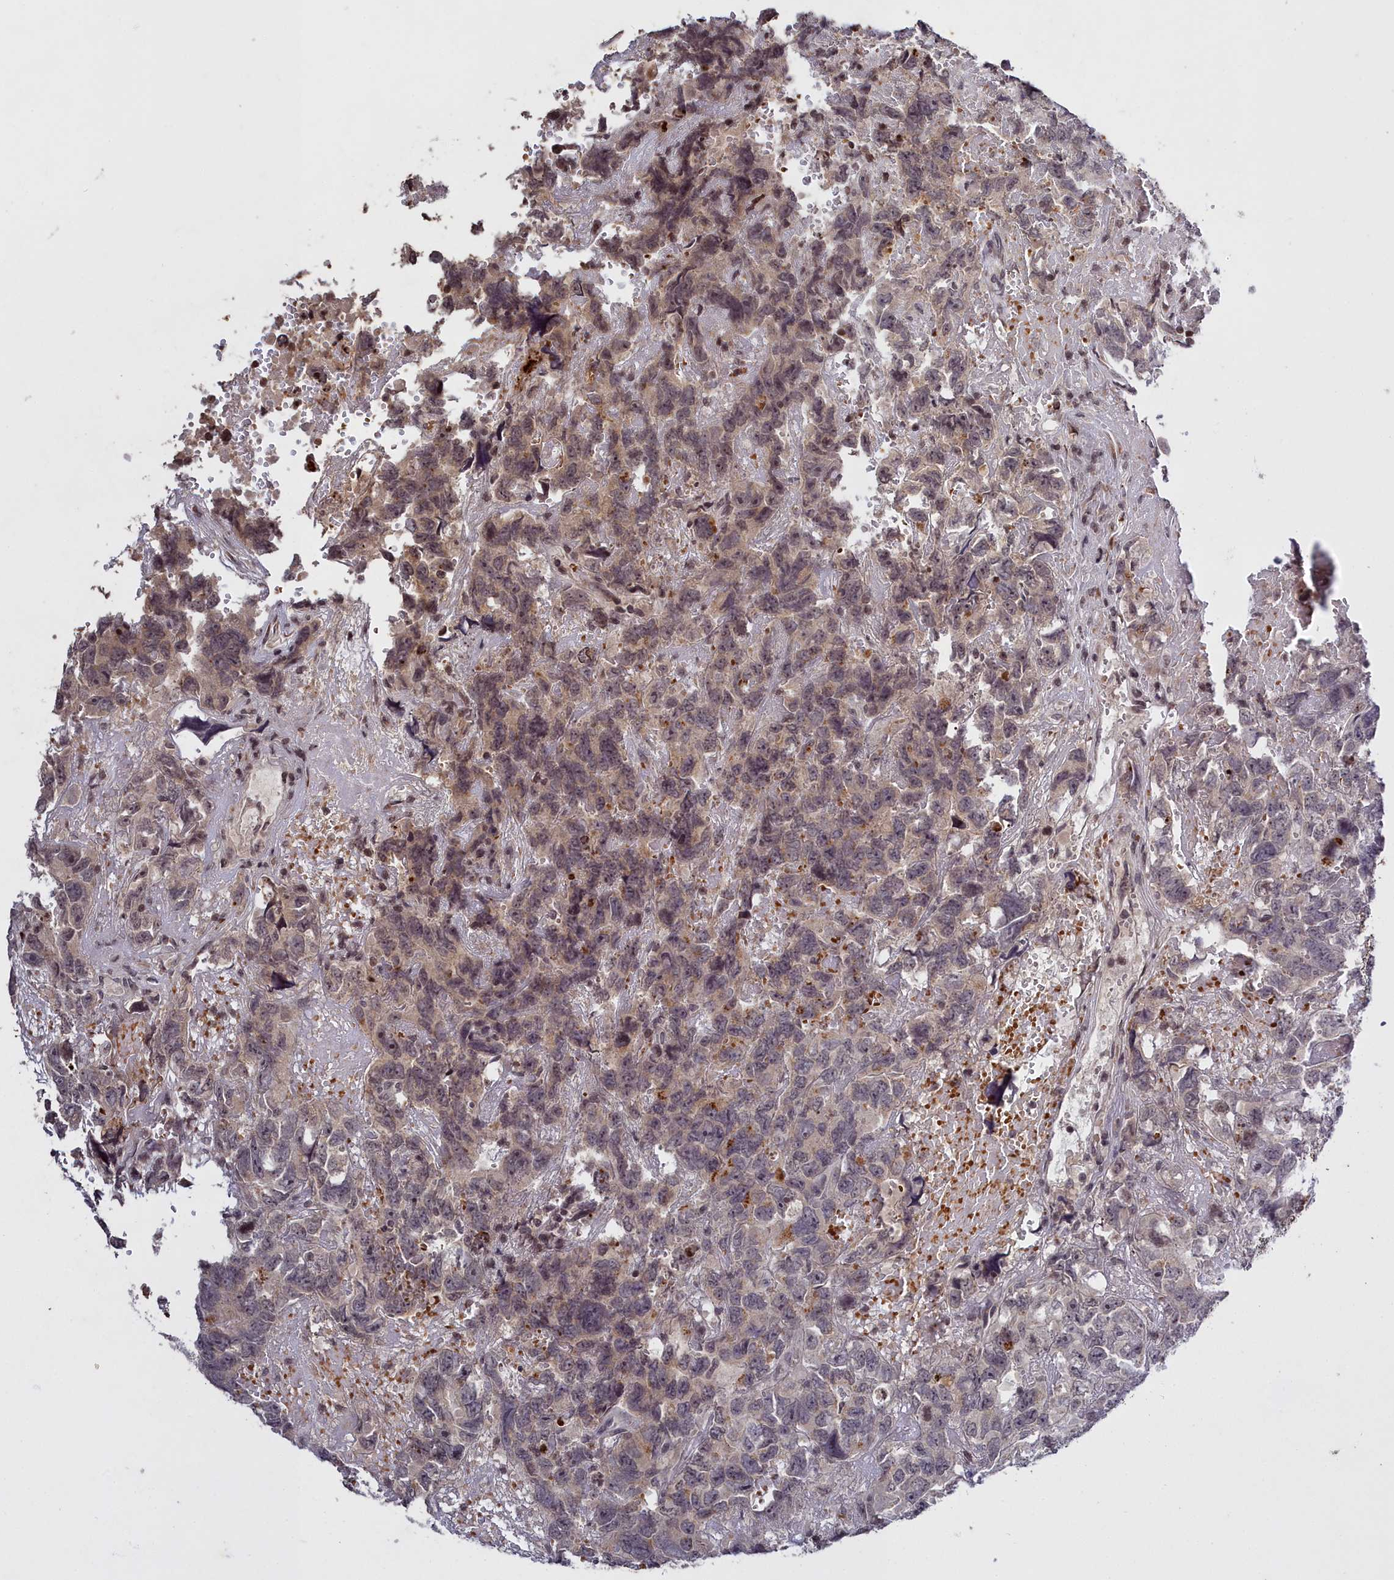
{"staining": {"intensity": "moderate", "quantity": "<25%", "location": "cytoplasmic/membranous"}, "tissue": "testis cancer", "cell_type": "Tumor cells", "image_type": "cancer", "snomed": [{"axis": "morphology", "description": "Carcinoma, Embryonal, NOS"}, {"axis": "topography", "description": "Testis"}], "caption": "Immunohistochemistry (IHC) histopathology image of embryonal carcinoma (testis) stained for a protein (brown), which displays low levels of moderate cytoplasmic/membranous staining in about <25% of tumor cells.", "gene": "FZD4", "patient": {"sex": "male", "age": 45}}